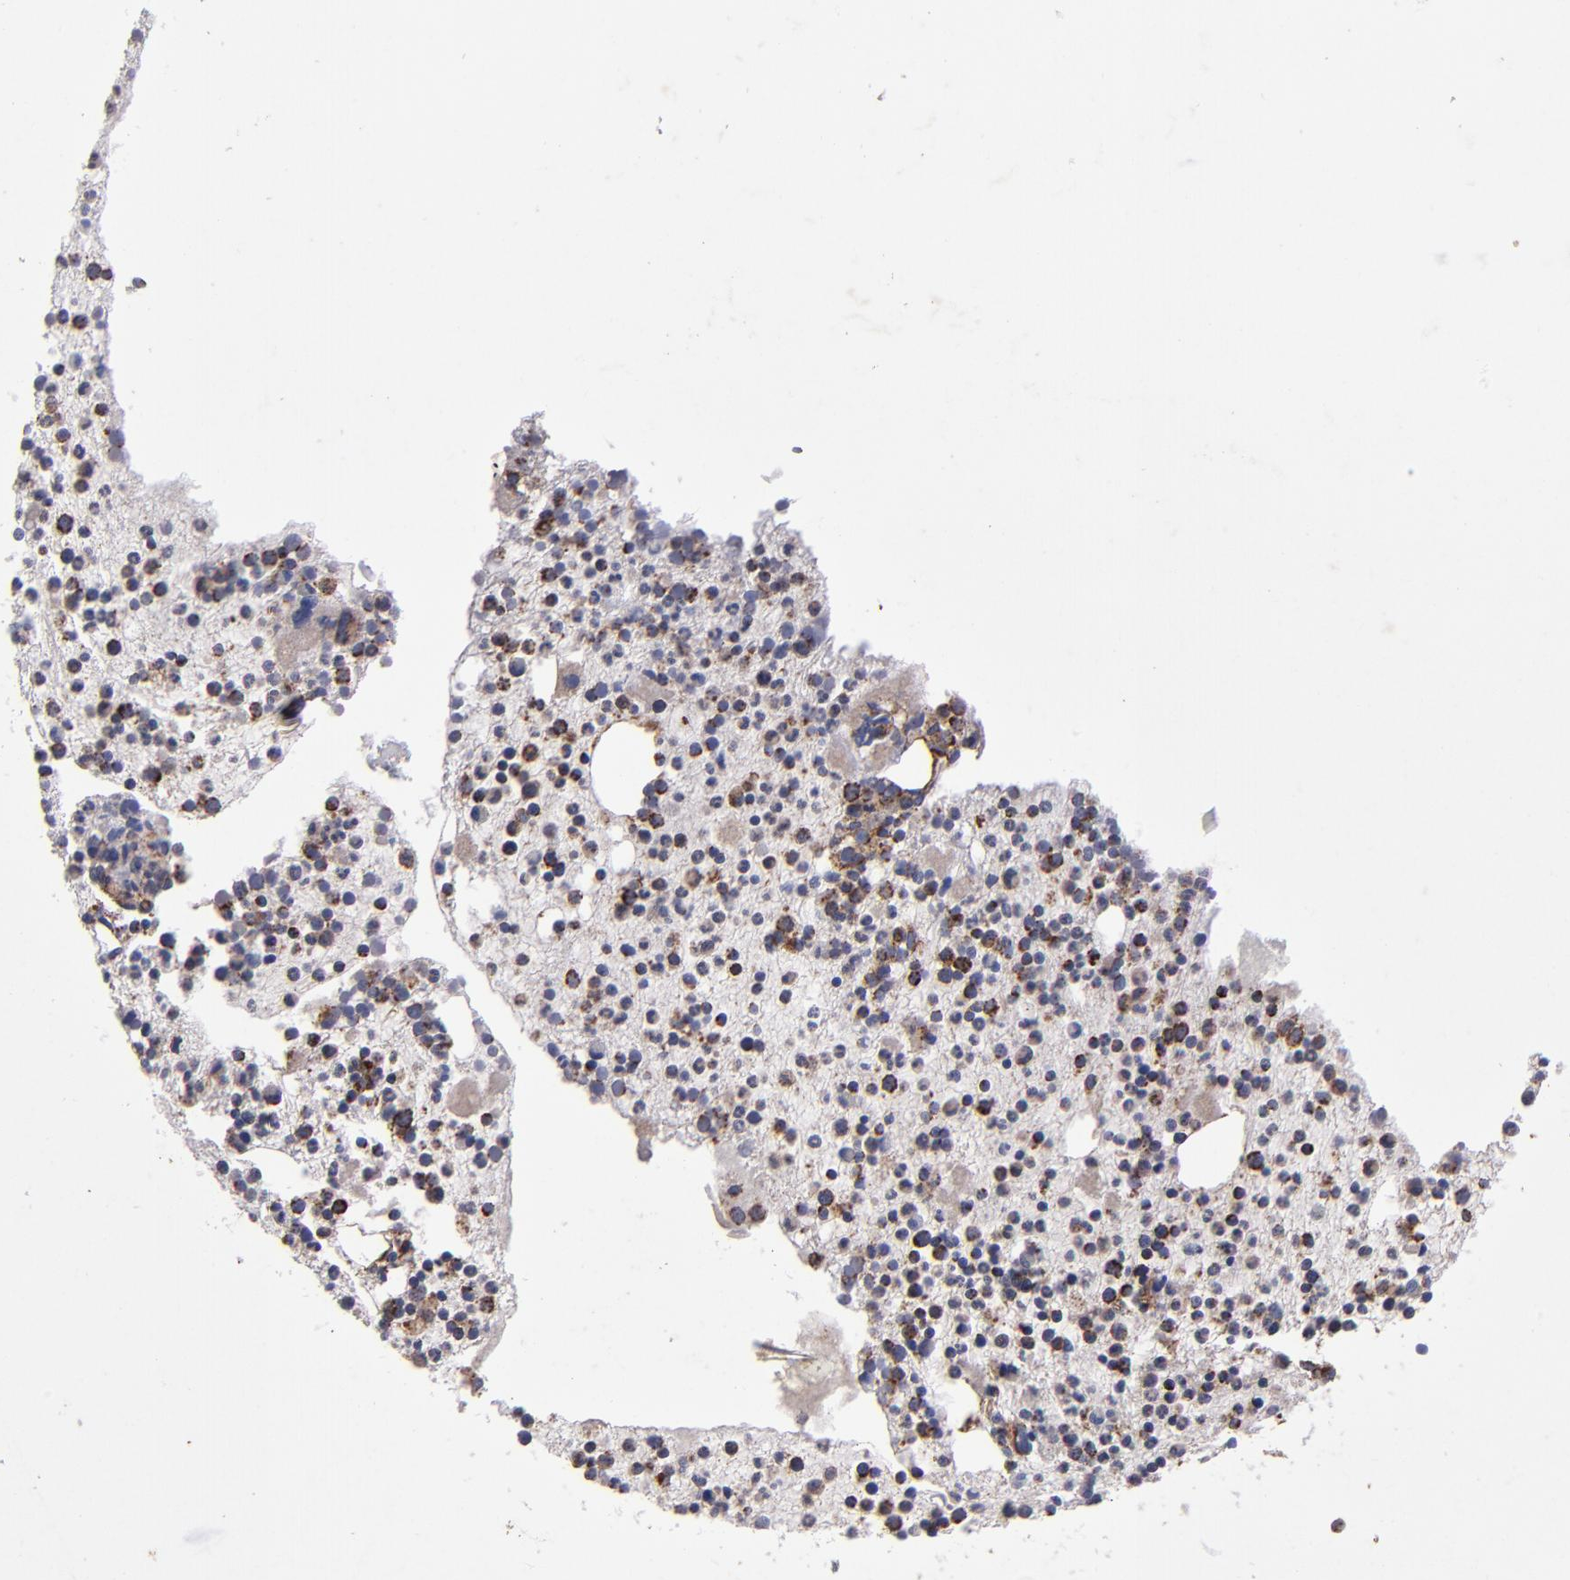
{"staining": {"intensity": "moderate", "quantity": "25%-75%", "location": "cytoplasmic/membranous"}, "tissue": "bone marrow", "cell_type": "Hematopoietic cells", "image_type": "normal", "snomed": [{"axis": "morphology", "description": "Normal tissue, NOS"}, {"axis": "topography", "description": "Bone marrow"}], "caption": "Hematopoietic cells demonstrate moderate cytoplasmic/membranous staining in about 25%-75% of cells in unremarkable bone marrow.", "gene": "TIMM9", "patient": {"sex": "male", "age": 15}}